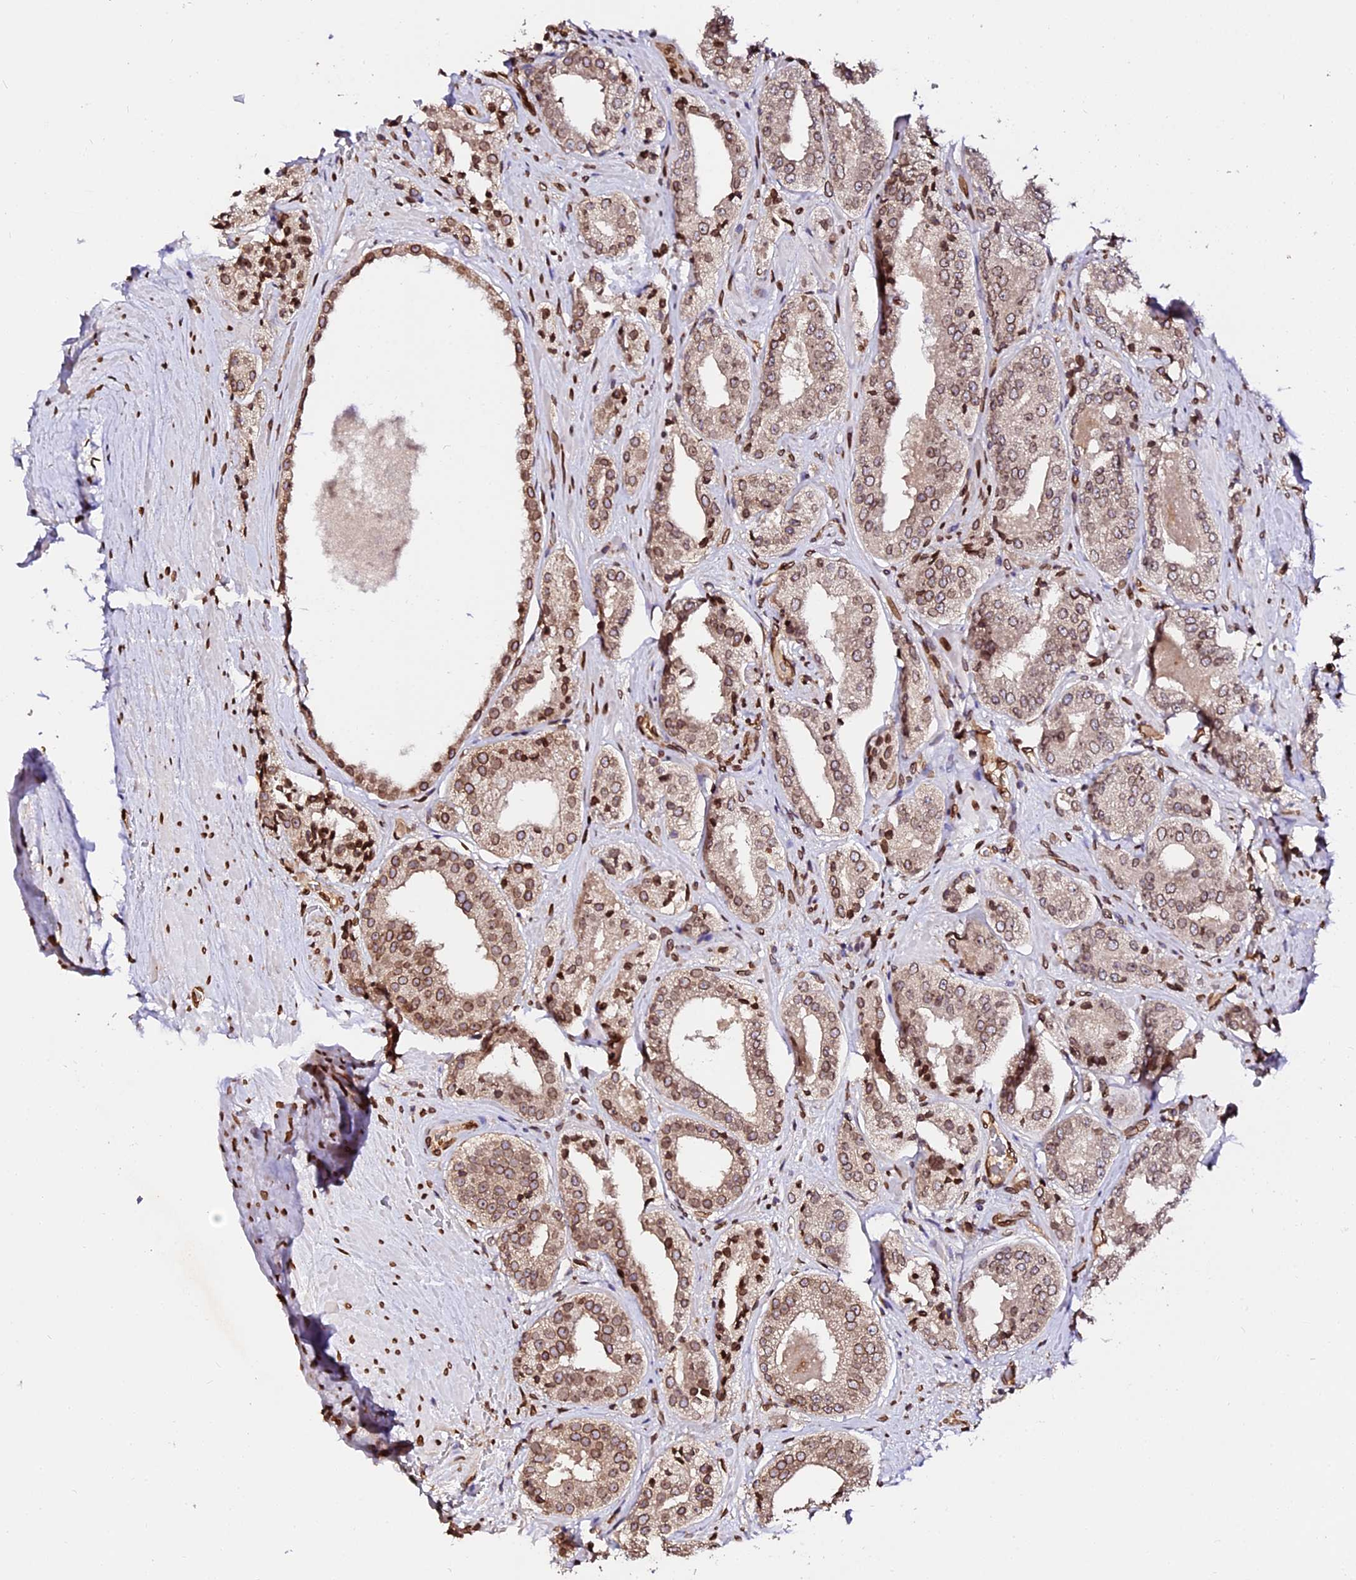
{"staining": {"intensity": "moderate", "quantity": ">75%", "location": "cytoplasmic/membranous,nuclear"}, "tissue": "prostate cancer", "cell_type": "Tumor cells", "image_type": "cancer", "snomed": [{"axis": "morphology", "description": "Adenocarcinoma, High grade"}, {"axis": "topography", "description": "Prostate"}], "caption": "Tumor cells exhibit medium levels of moderate cytoplasmic/membranous and nuclear staining in approximately >75% of cells in prostate high-grade adenocarcinoma.", "gene": "ANAPC5", "patient": {"sex": "male", "age": 71}}